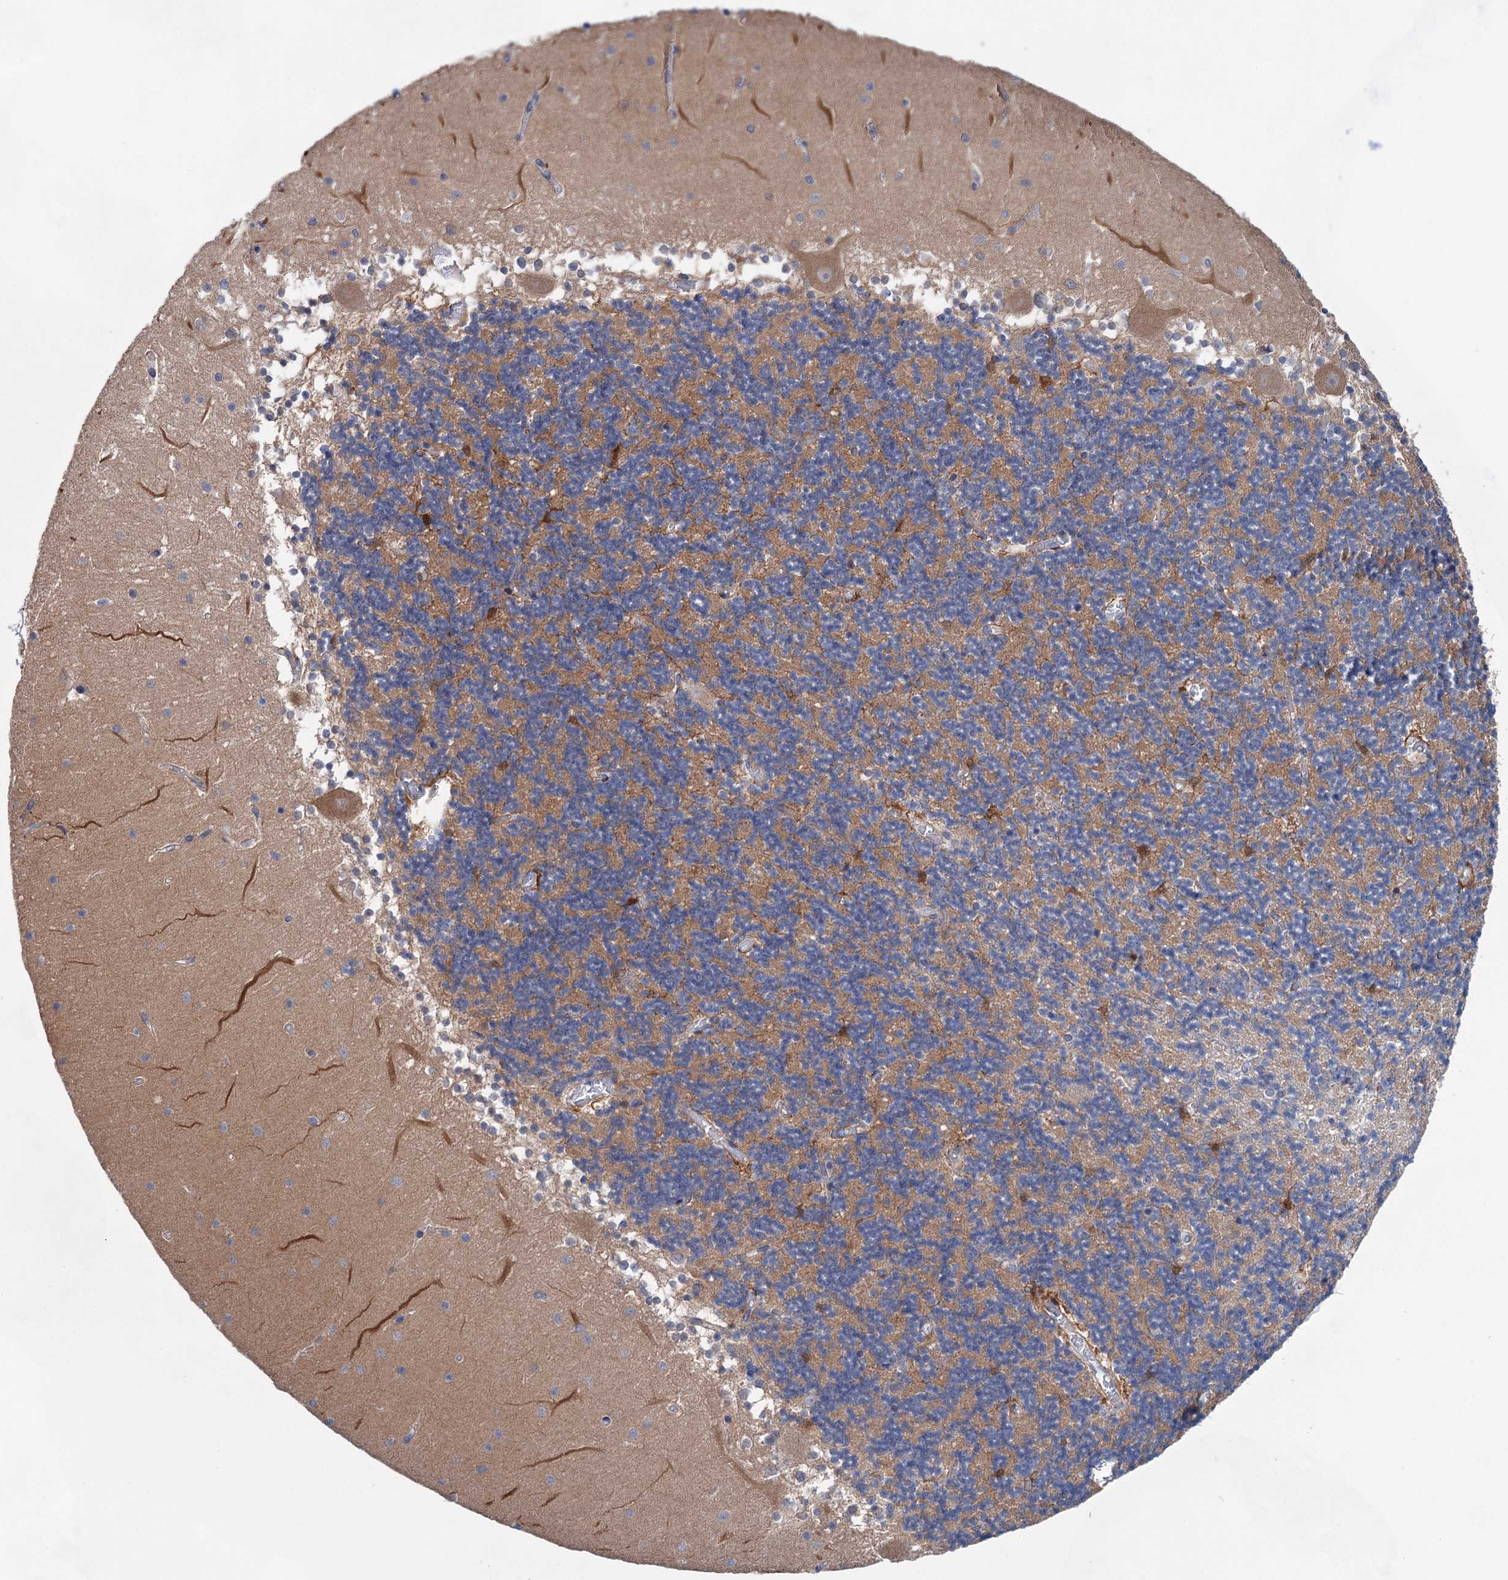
{"staining": {"intensity": "moderate", "quantity": ">75%", "location": "cytoplasmic/membranous"}, "tissue": "cerebellum", "cell_type": "Cells in granular layer", "image_type": "normal", "snomed": [{"axis": "morphology", "description": "Normal tissue, NOS"}, {"axis": "topography", "description": "Cerebellum"}], "caption": "A high-resolution photomicrograph shows immunohistochemistry (IHC) staining of unremarkable cerebellum, which exhibits moderate cytoplasmic/membranous staining in about >75% of cells in granular layer.", "gene": "MORN3", "patient": {"sex": "female", "age": 28}}